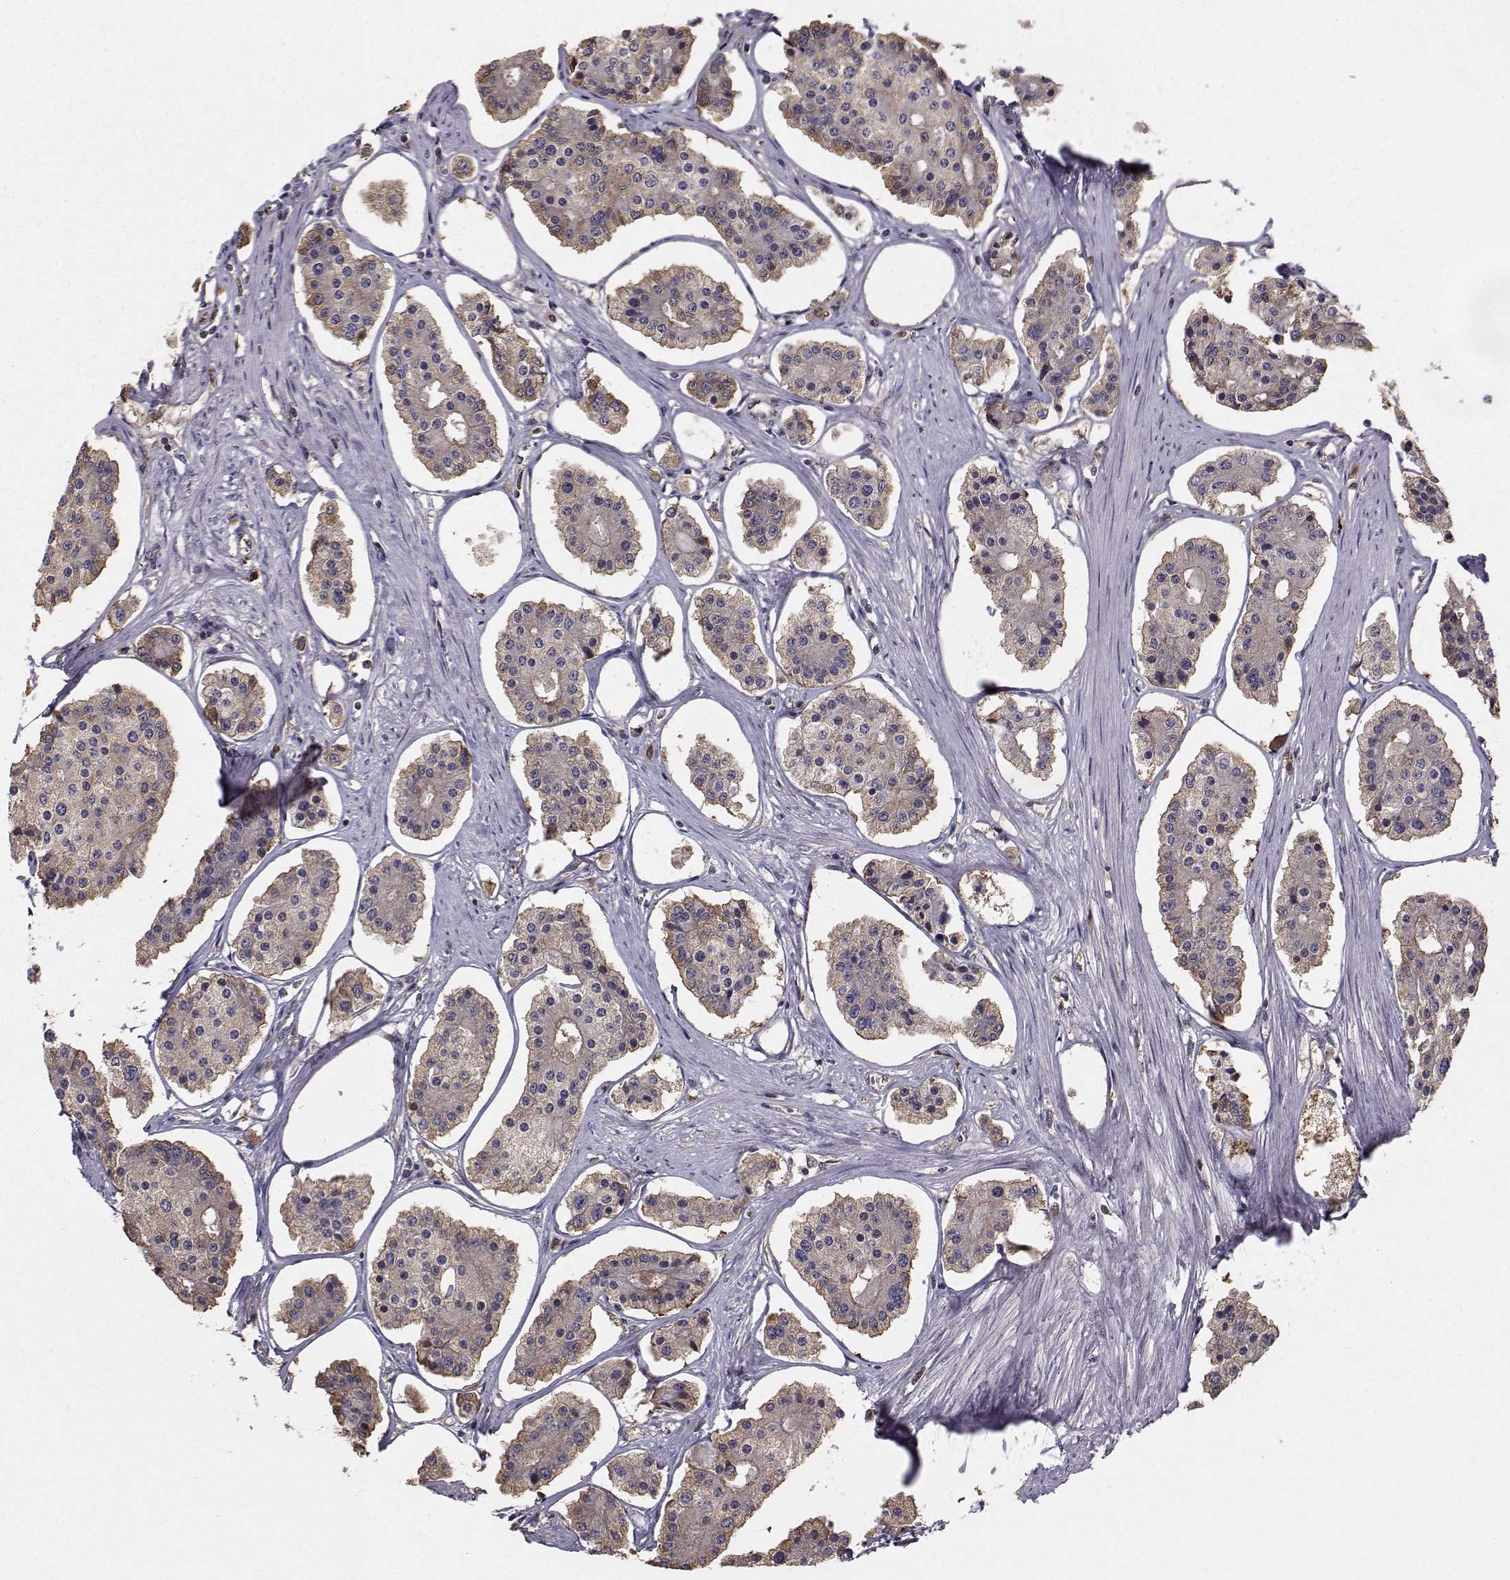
{"staining": {"intensity": "moderate", "quantity": "25%-75%", "location": "cytoplasmic/membranous"}, "tissue": "carcinoid", "cell_type": "Tumor cells", "image_type": "cancer", "snomed": [{"axis": "morphology", "description": "Carcinoid, malignant, NOS"}, {"axis": "topography", "description": "Small intestine"}], "caption": "IHC of human malignant carcinoid displays medium levels of moderate cytoplasmic/membranous positivity in about 25%-75% of tumor cells. (IHC, brightfield microscopy, high magnification).", "gene": "HSP90AB1", "patient": {"sex": "female", "age": 65}}